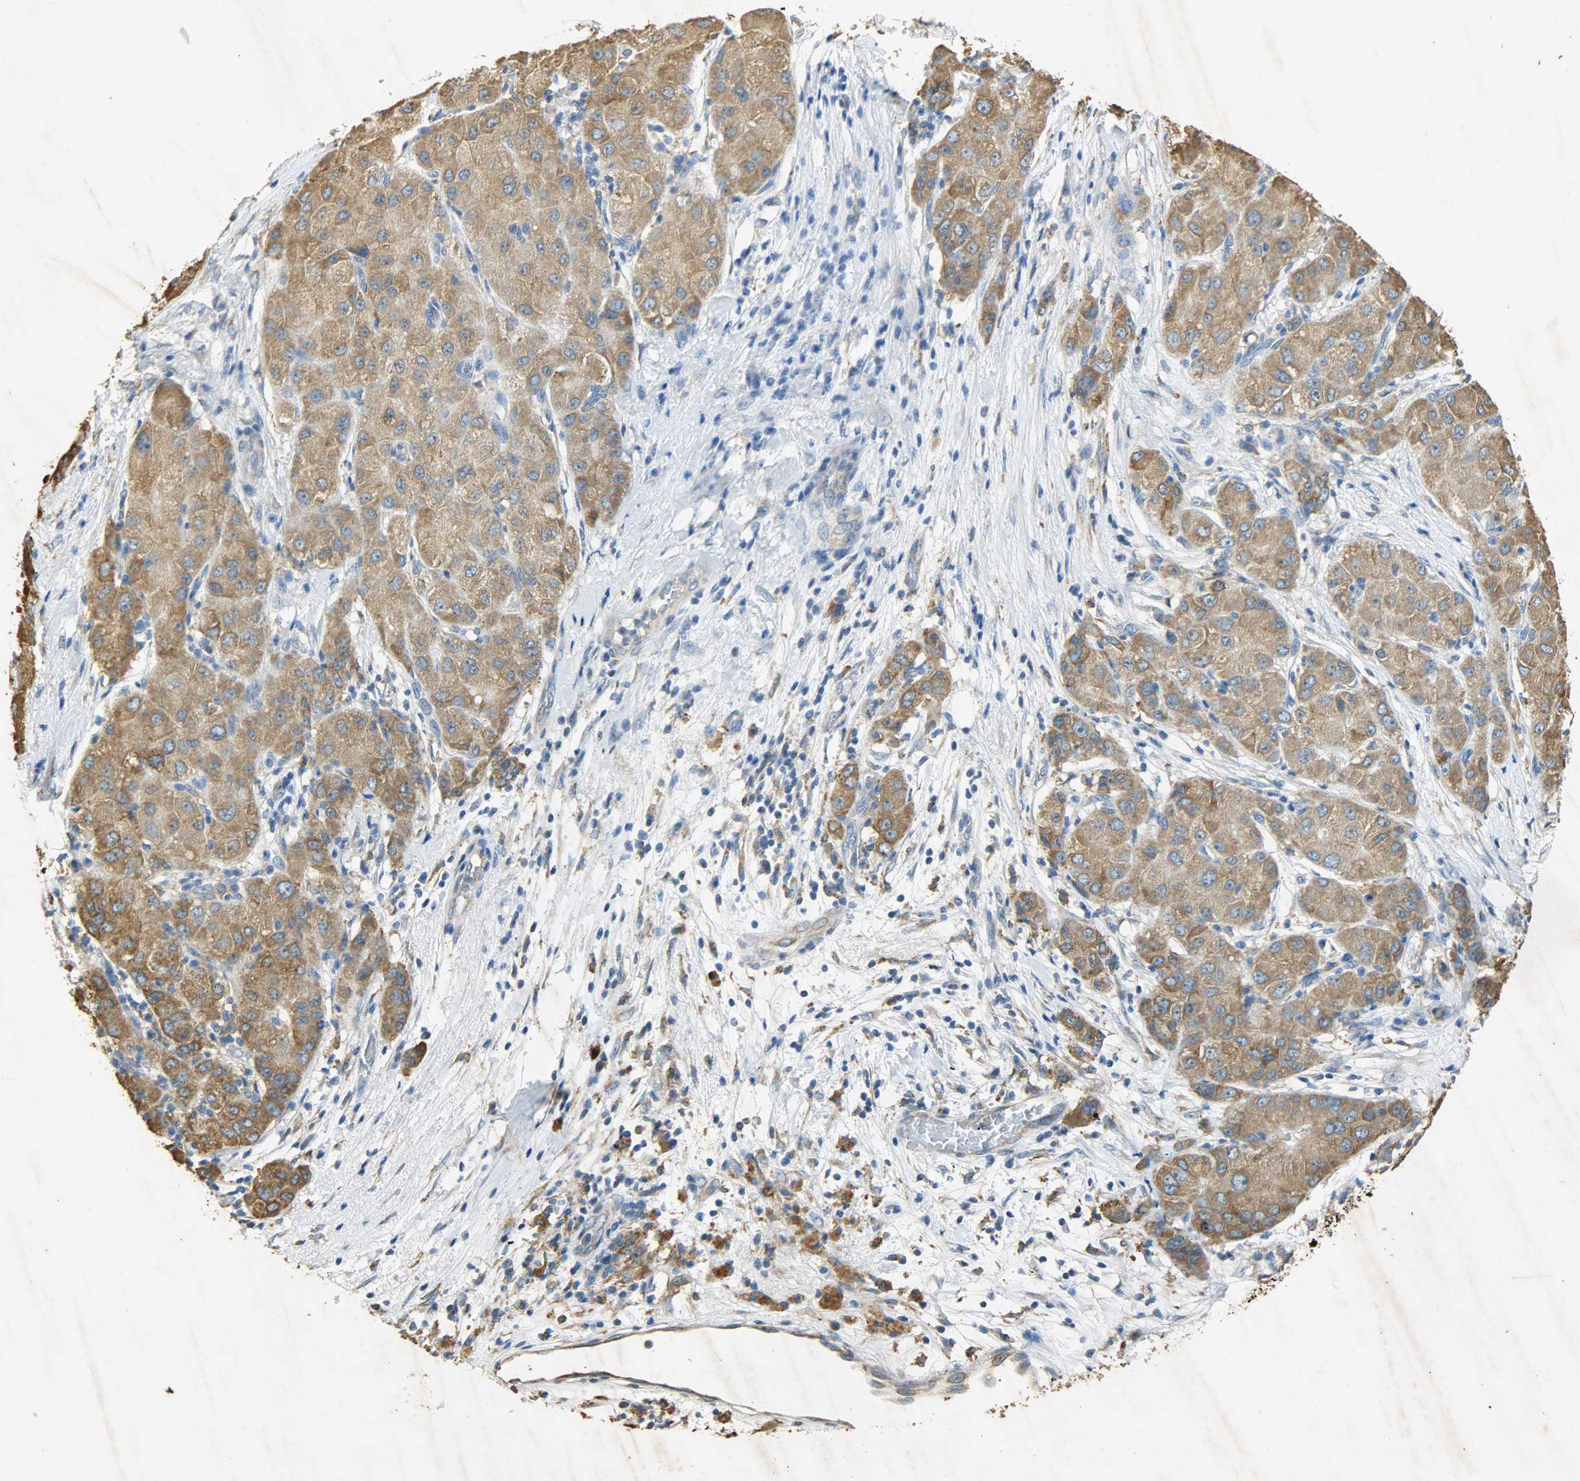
{"staining": {"intensity": "moderate", "quantity": ">75%", "location": "cytoplasmic/membranous"}, "tissue": "liver cancer", "cell_type": "Tumor cells", "image_type": "cancer", "snomed": [{"axis": "morphology", "description": "Carcinoma, Hepatocellular, NOS"}, {"axis": "topography", "description": "Liver"}], "caption": "Moderate cytoplasmic/membranous protein expression is appreciated in about >75% of tumor cells in liver cancer (hepatocellular carcinoma).", "gene": "HSPA5", "patient": {"sex": "male", "age": 80}}